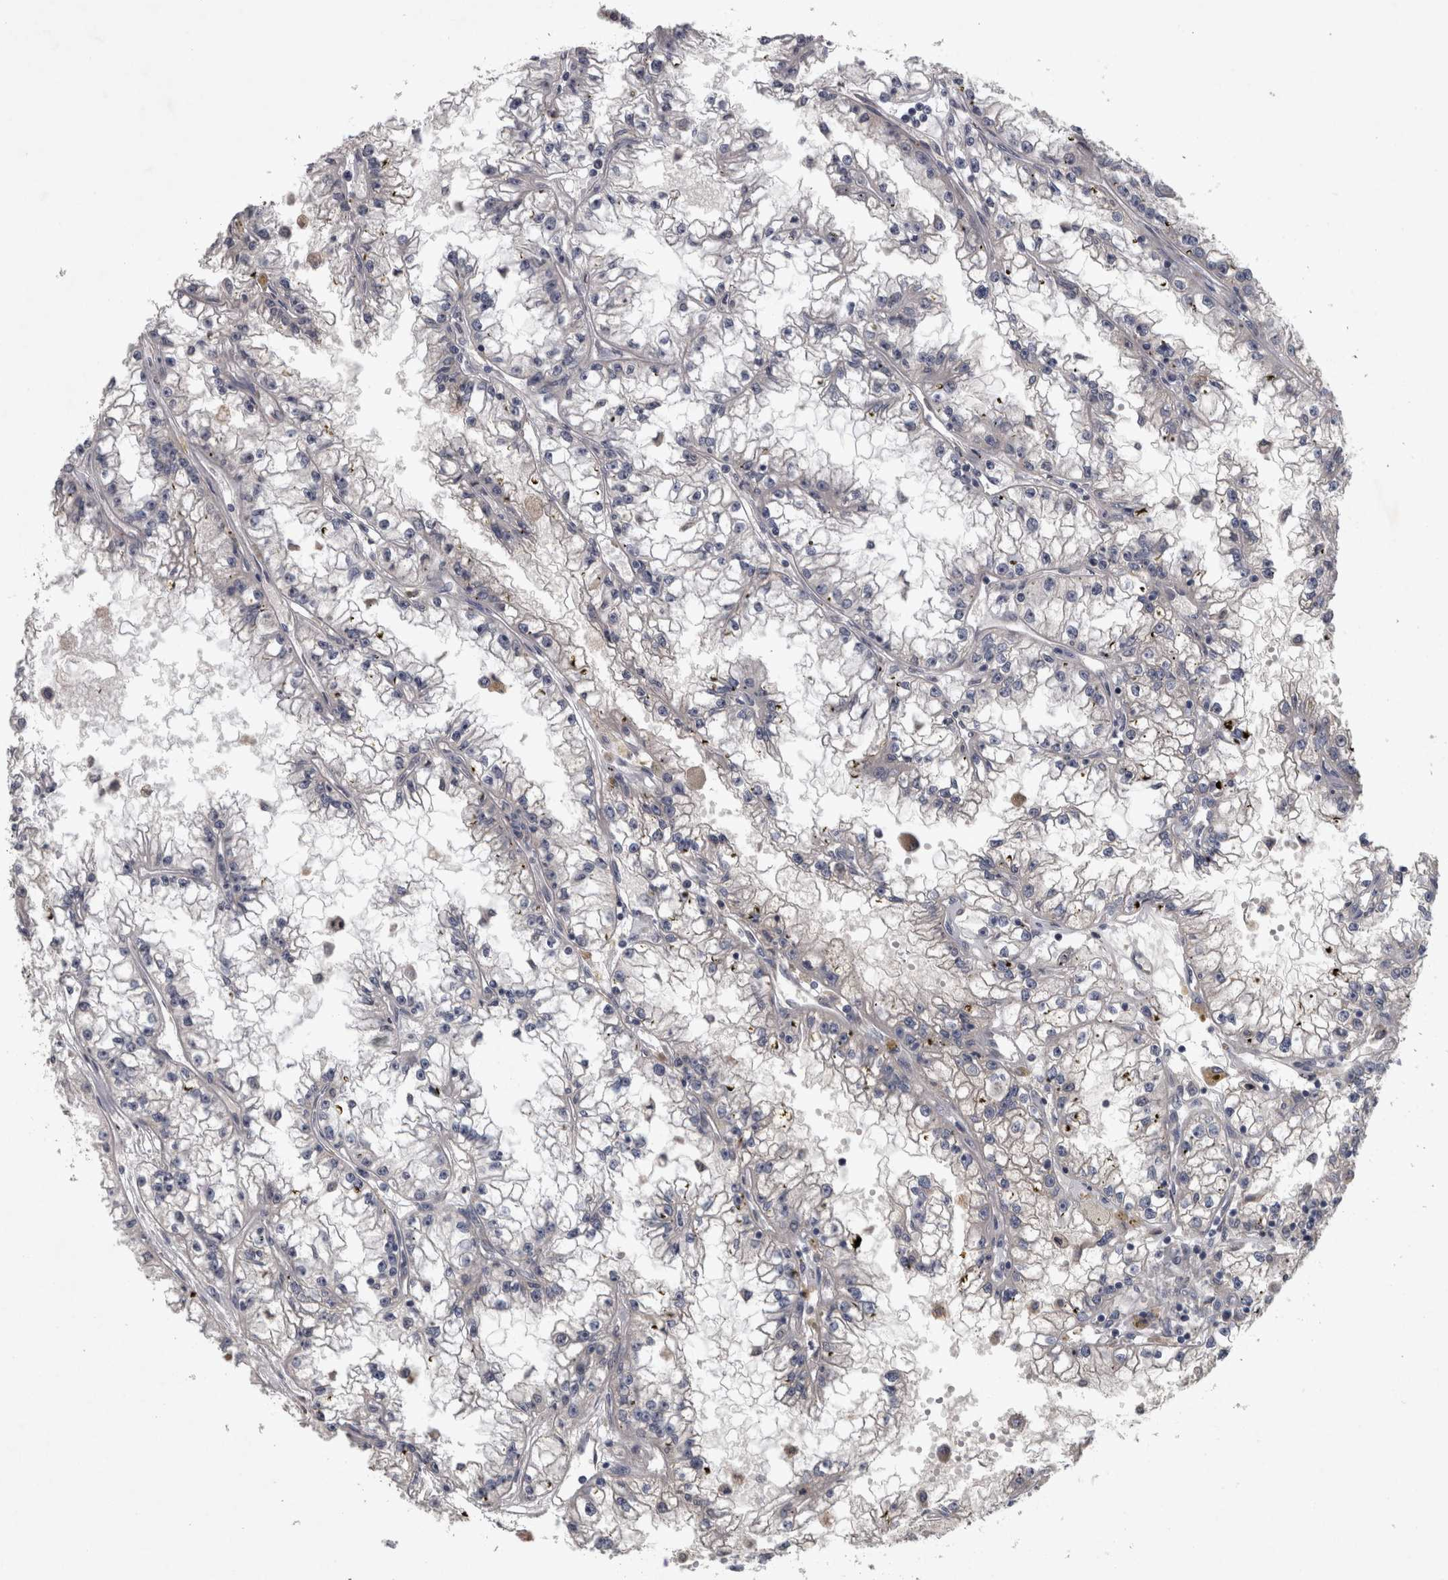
{"staining": {"intensity": "negative", "quantity": "none", "location": "none"}, "tissue": "renal cancer", "cell_type": "Tumor cells", "image_type": "cancer", "snomed": [{"axis": "morphology", "description": "Adenocarcinoma, NOS"}, {"axis": "topography", "description": "Kidney"}], "caption": "An immunohistochemistry micrograph of adenocarcinoma (renal) is shown. There is no staining in tumor cells of adenocarcinoma (renal).", "gene": "DBT", "patient": {"sex": "male", "age": 56}}